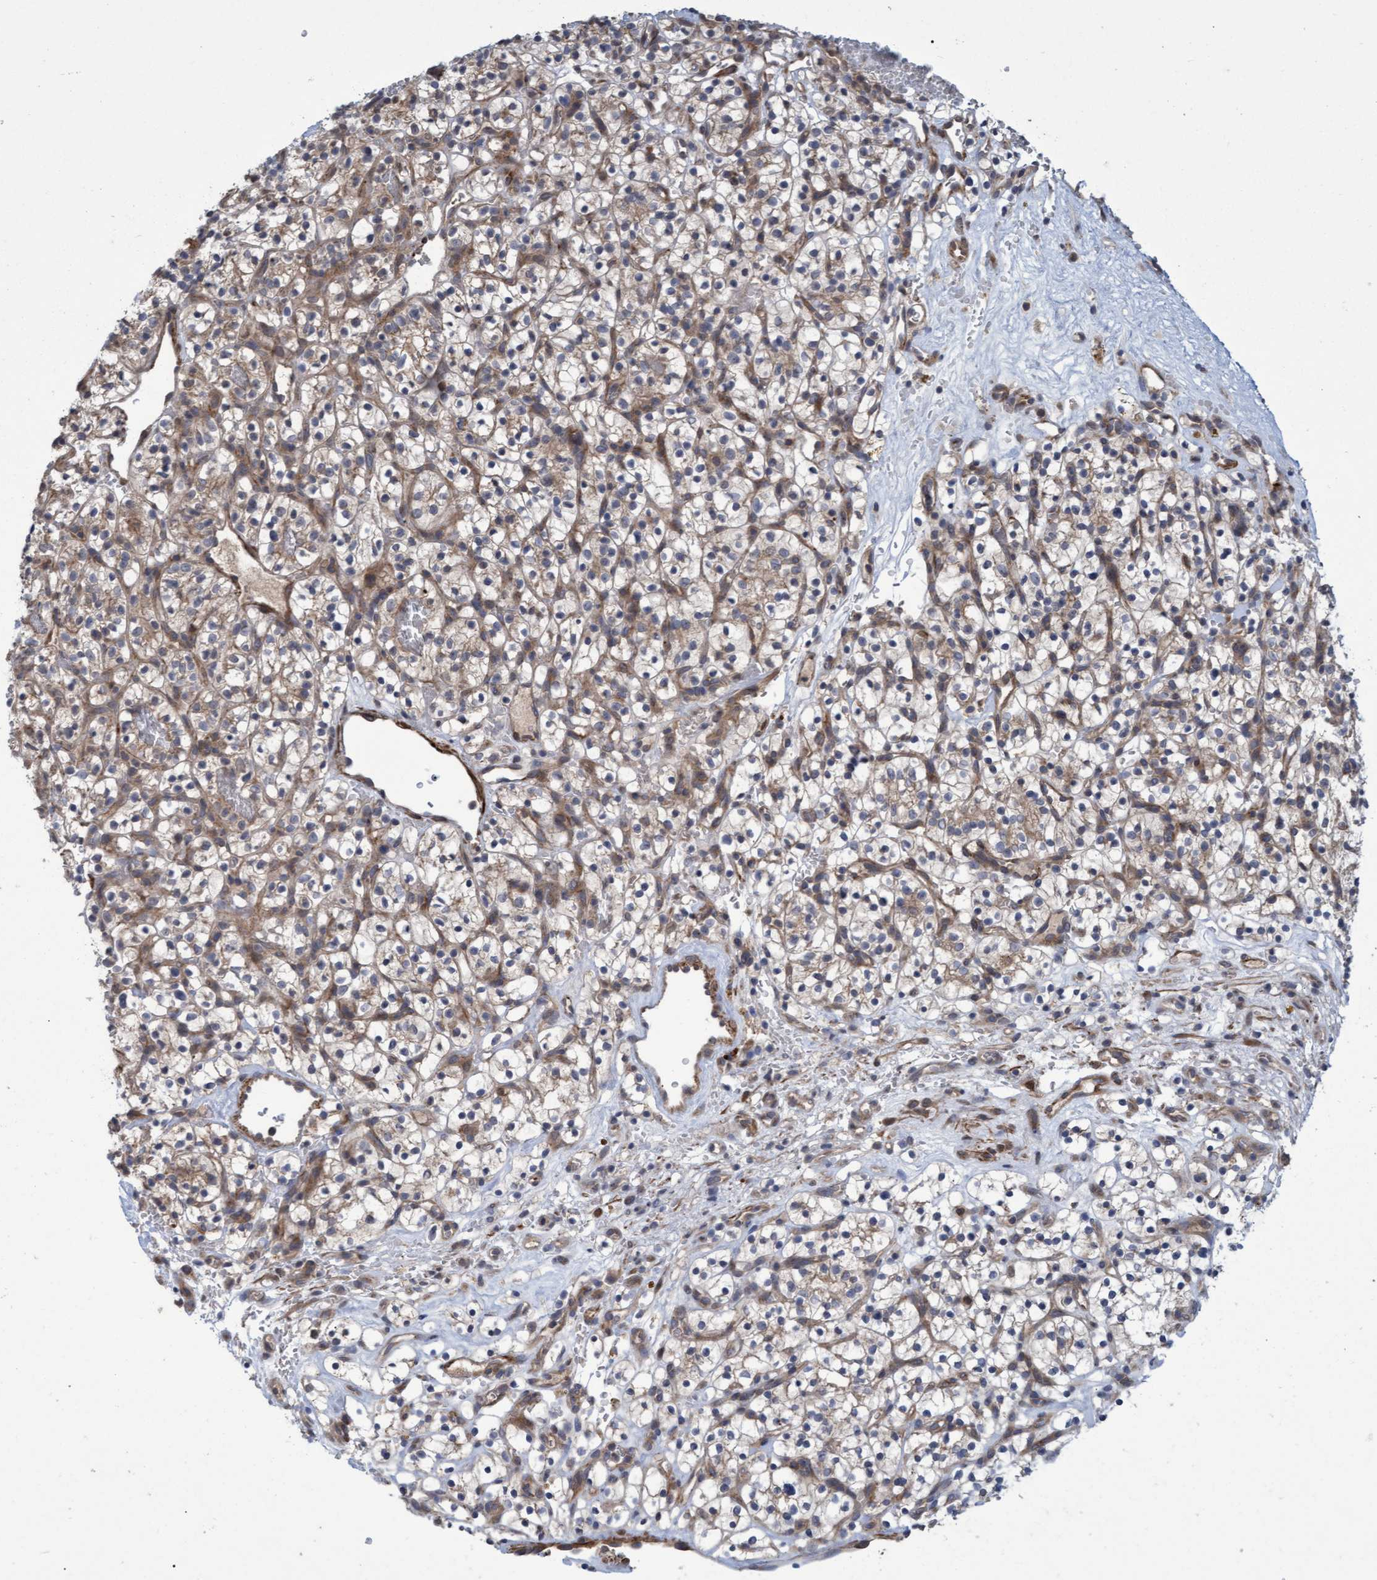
{"staining": {"intensity": "weak", "quantity": ">75%", "location": "cytoplasmic/membranous"}, "tissue": "renal cancer", "cell_type": "Tumor cells", "image_type": "cancer", "snomed": [{"axis": "morphology", "description": "Adenocarcinoma, NOS"}, {"axis": "topography", "description": "Kidney"}], "caption": "Protein expression by IHC reveals weak cytoplasmic/membranous staining in about >75% of tumor cells in adenocarcinoma (renal).", "gene": "NAA15", "patient": {"sex": "female", "age": 57}}